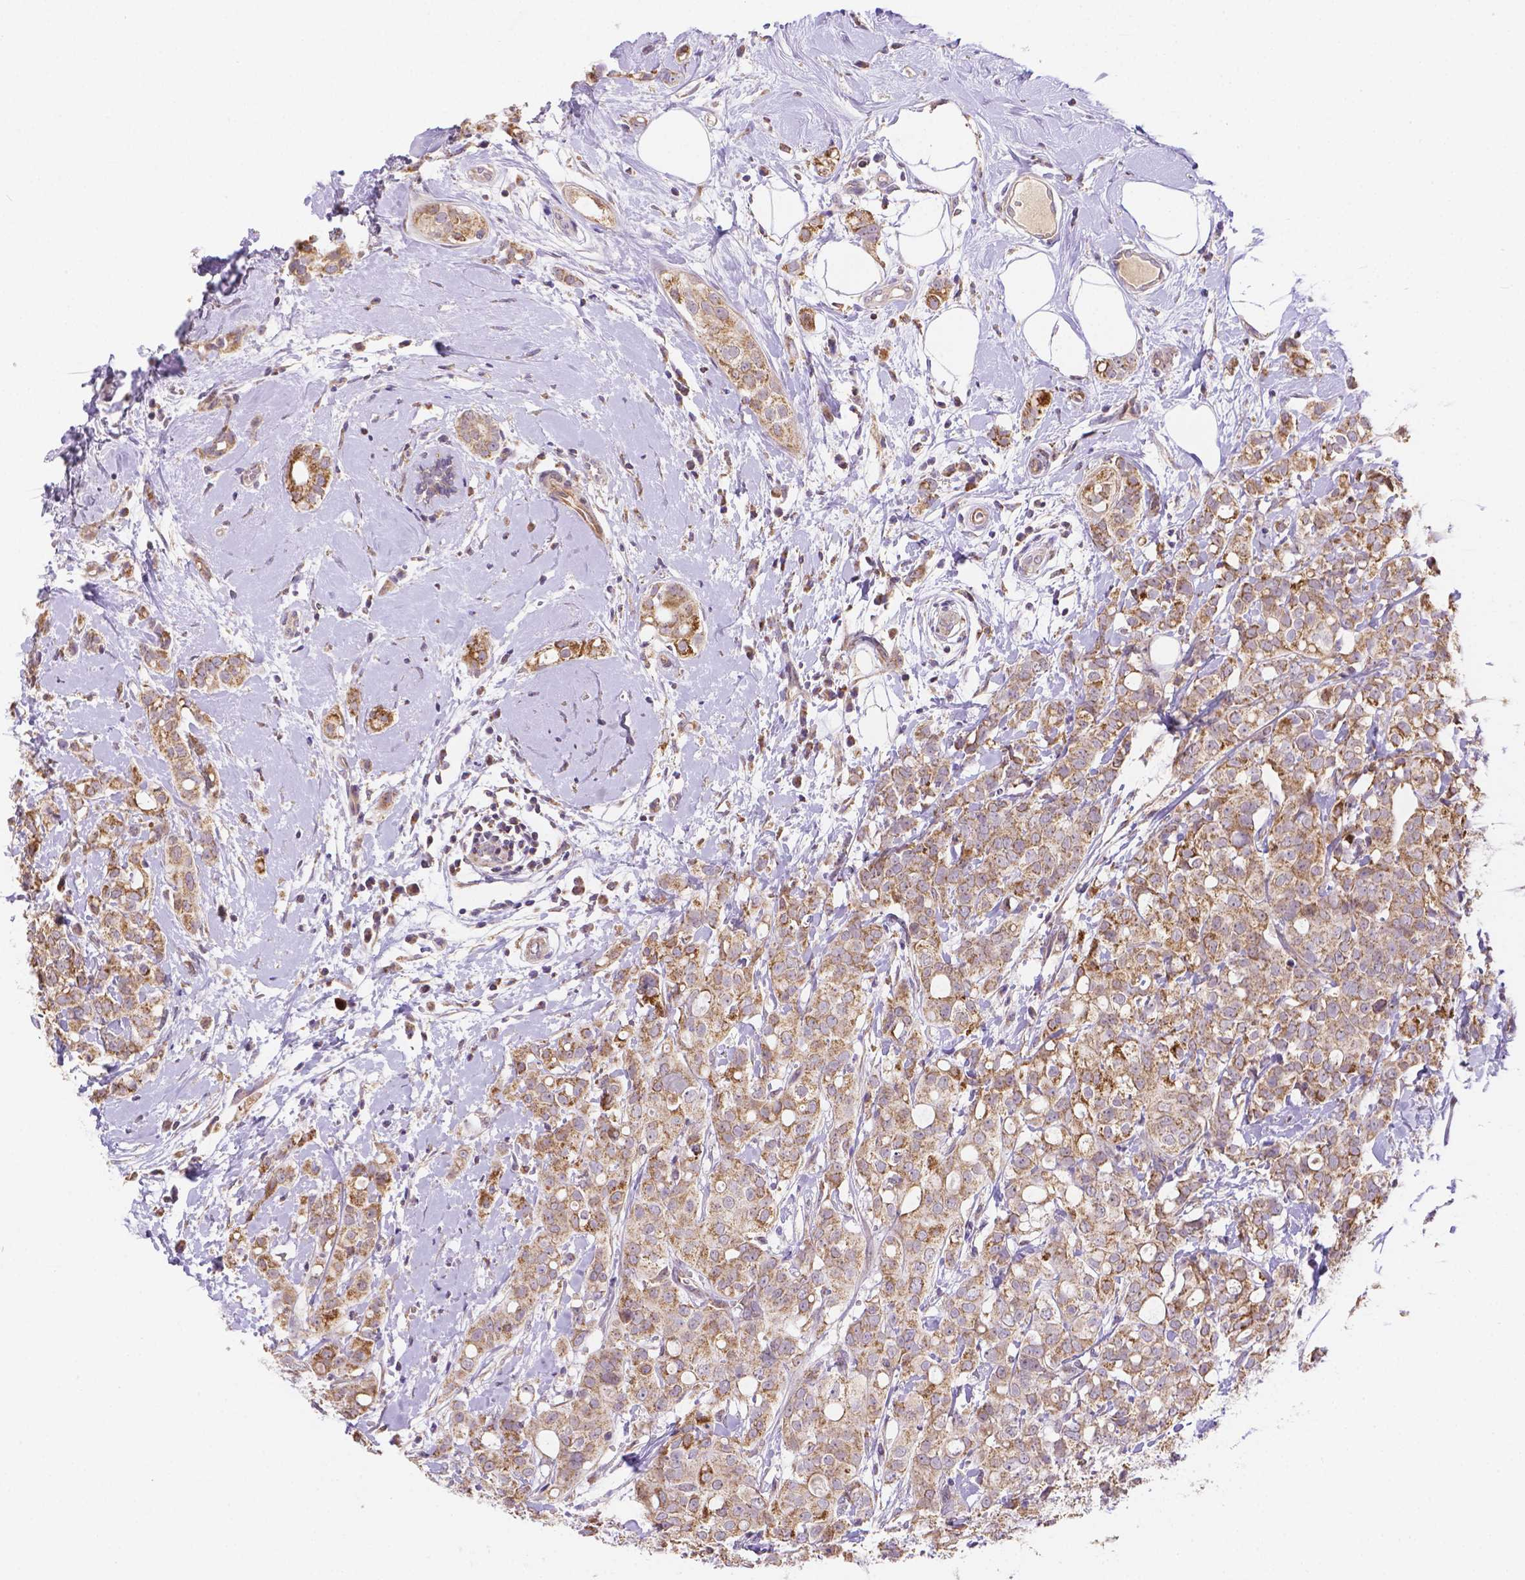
{"staining": {"intensity": "moderate", "quantity": ">75%", "location": "cytoplasmic/membranous"}, "tissue": "breast cancer", "cell_type": "Tumor cells", "image_type": "cancer", "snomed": [{"axis": "morphology", "description": "Duct carcinoma"}, {"axis": "topography", "description": "Breast"}], "caption": "A photomicrograph of breast infiltrating ductal carcinoma stained for a protein displays moderate cytoplasmic/membranous brown staining in tumor cells.", "gene": "CYYR1", "patient": {"sex": "female", "age": 40}}